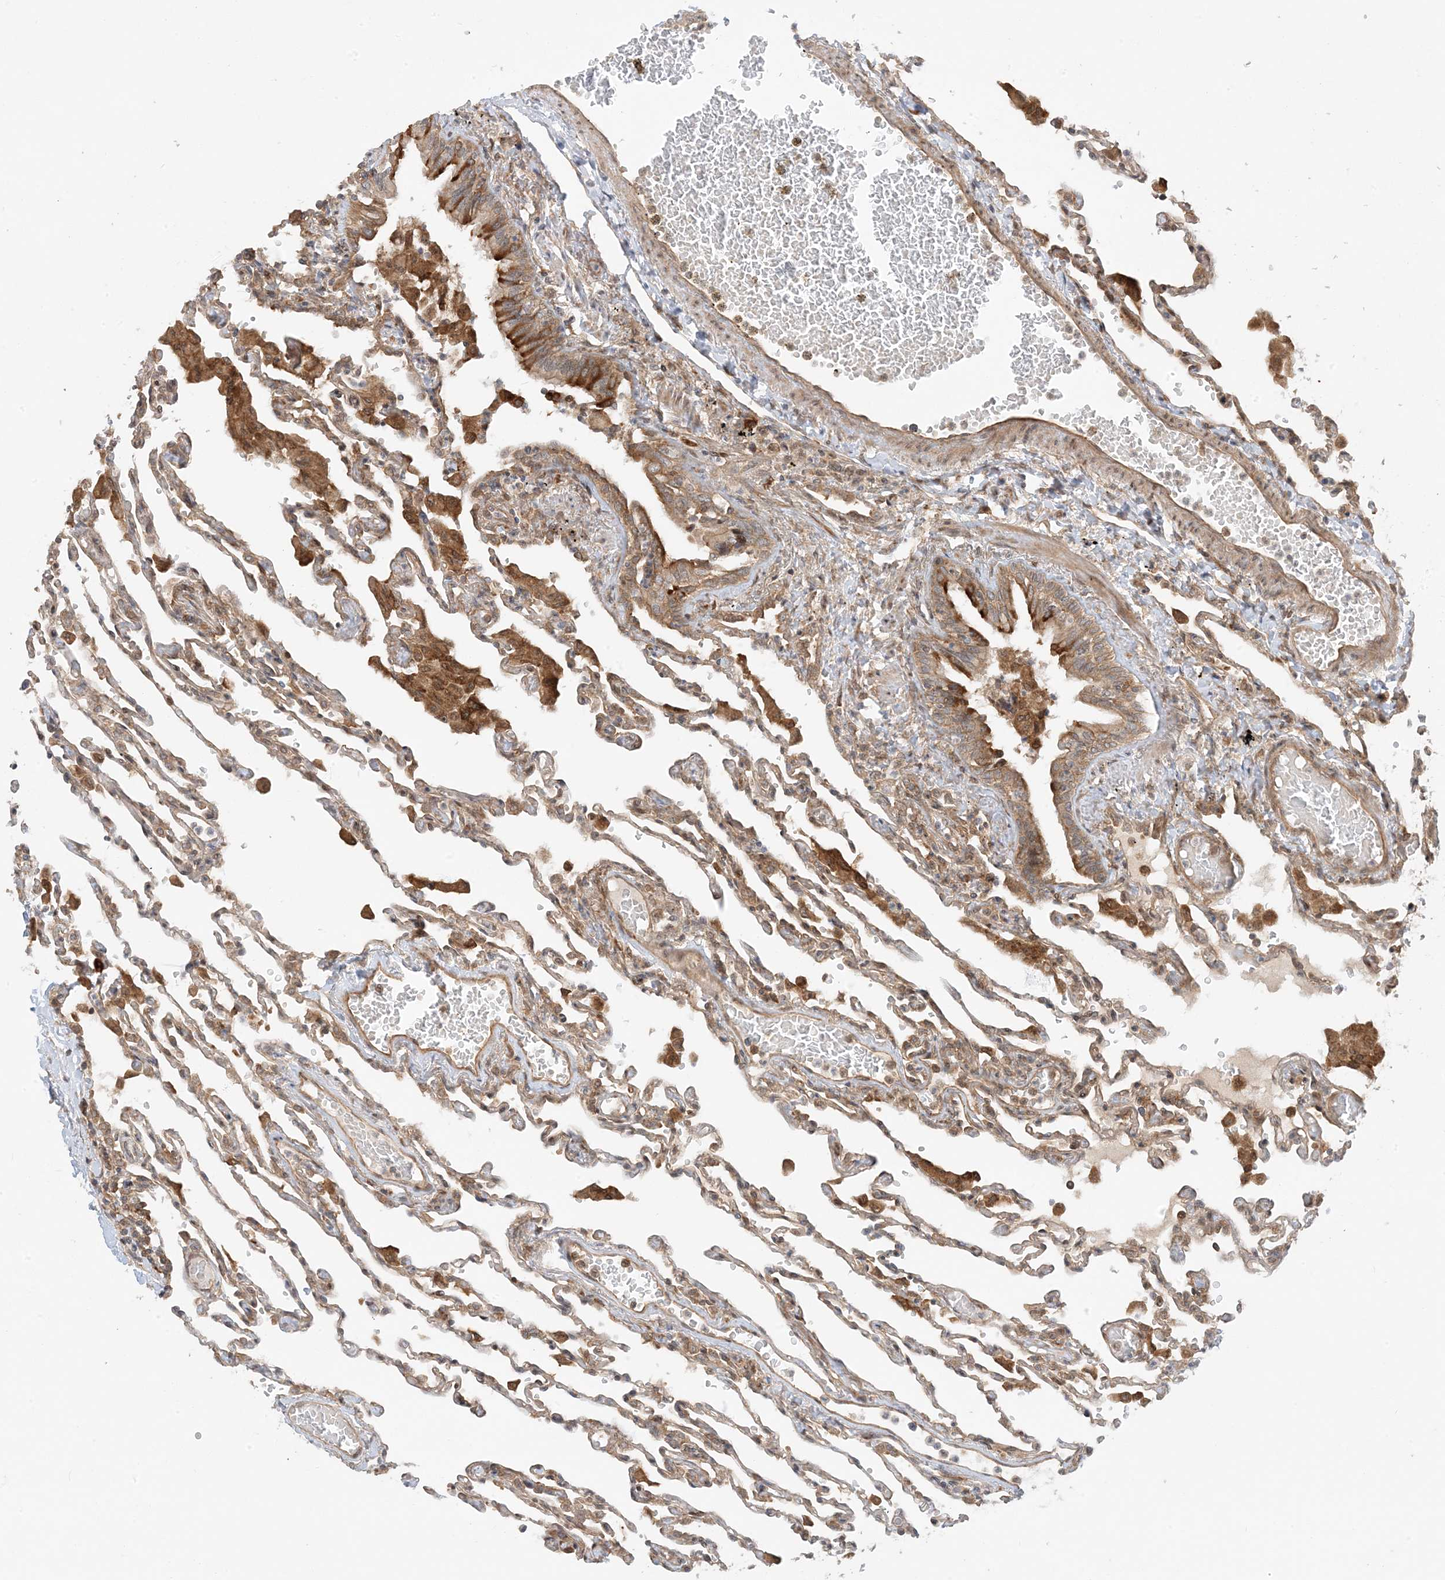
{"staining": {"intensity": "moderate", "quantity": ">75%", "location": "cytoplasmic/membranous"}, "tissue": "lung", "cell_type": "Alveolar cells", "image_type": "normal", "snomed": [{"axis": "morphology", "description": "Normal tissue, NOS"}, {"axis": "topography", "description": "Bronchus"}, {"axis": "topography", "description": "Lung"}], "caption": "IHC (DAB (3,3'-diaminobenzidine)) staining of unremarkable human lung displays moderate cytoplasmic/membranous protein staining in approximately >75% of alveolar cells.", "gene": "SCARF2", "patient": {"sex": "female", "age": 49}}